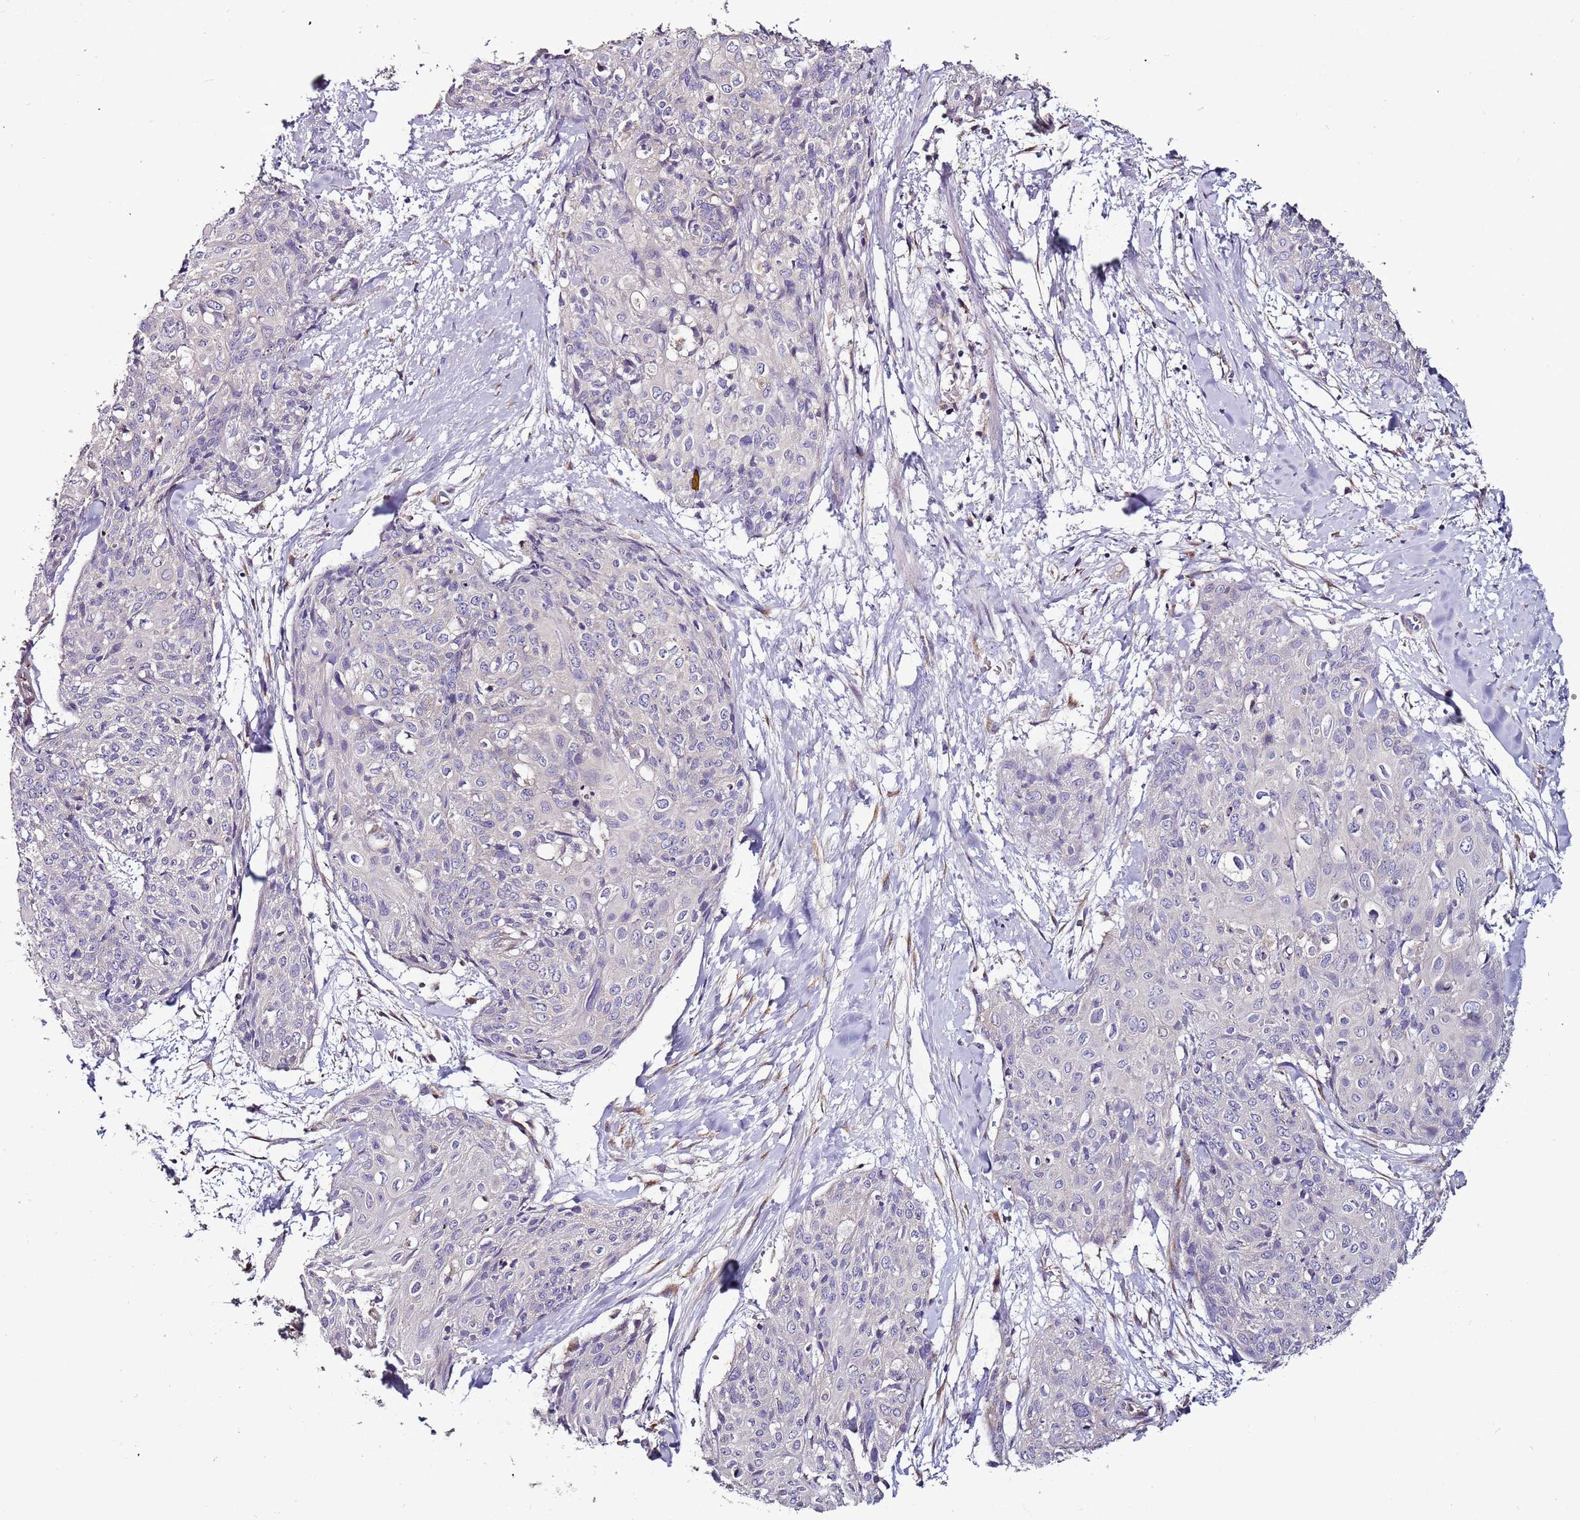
{"staining": {"intensity": "negative", "quantity": "none", "location": "none"}, "tissue": "skin cancer", "cell_type": "Tumor cells", "image_type": "cancer", "snomed": [{"axis": "morphology", "description": "Squamous cell carcinoma, NOS"}, {"axis": "topography", "description": "Skin"}, {"axis": "topography", "description": "Vulva"}], "caption": "DAB immunohistochemical staining of human skin squamous cell carcinoma exhibits no significant expression in tumor cells. (DAB (3,3'-diaminobenzidine) immunohistochemistry, high magnification).", "gene": "FAM20A", "patient": {"sex": "female", "age": 85}}